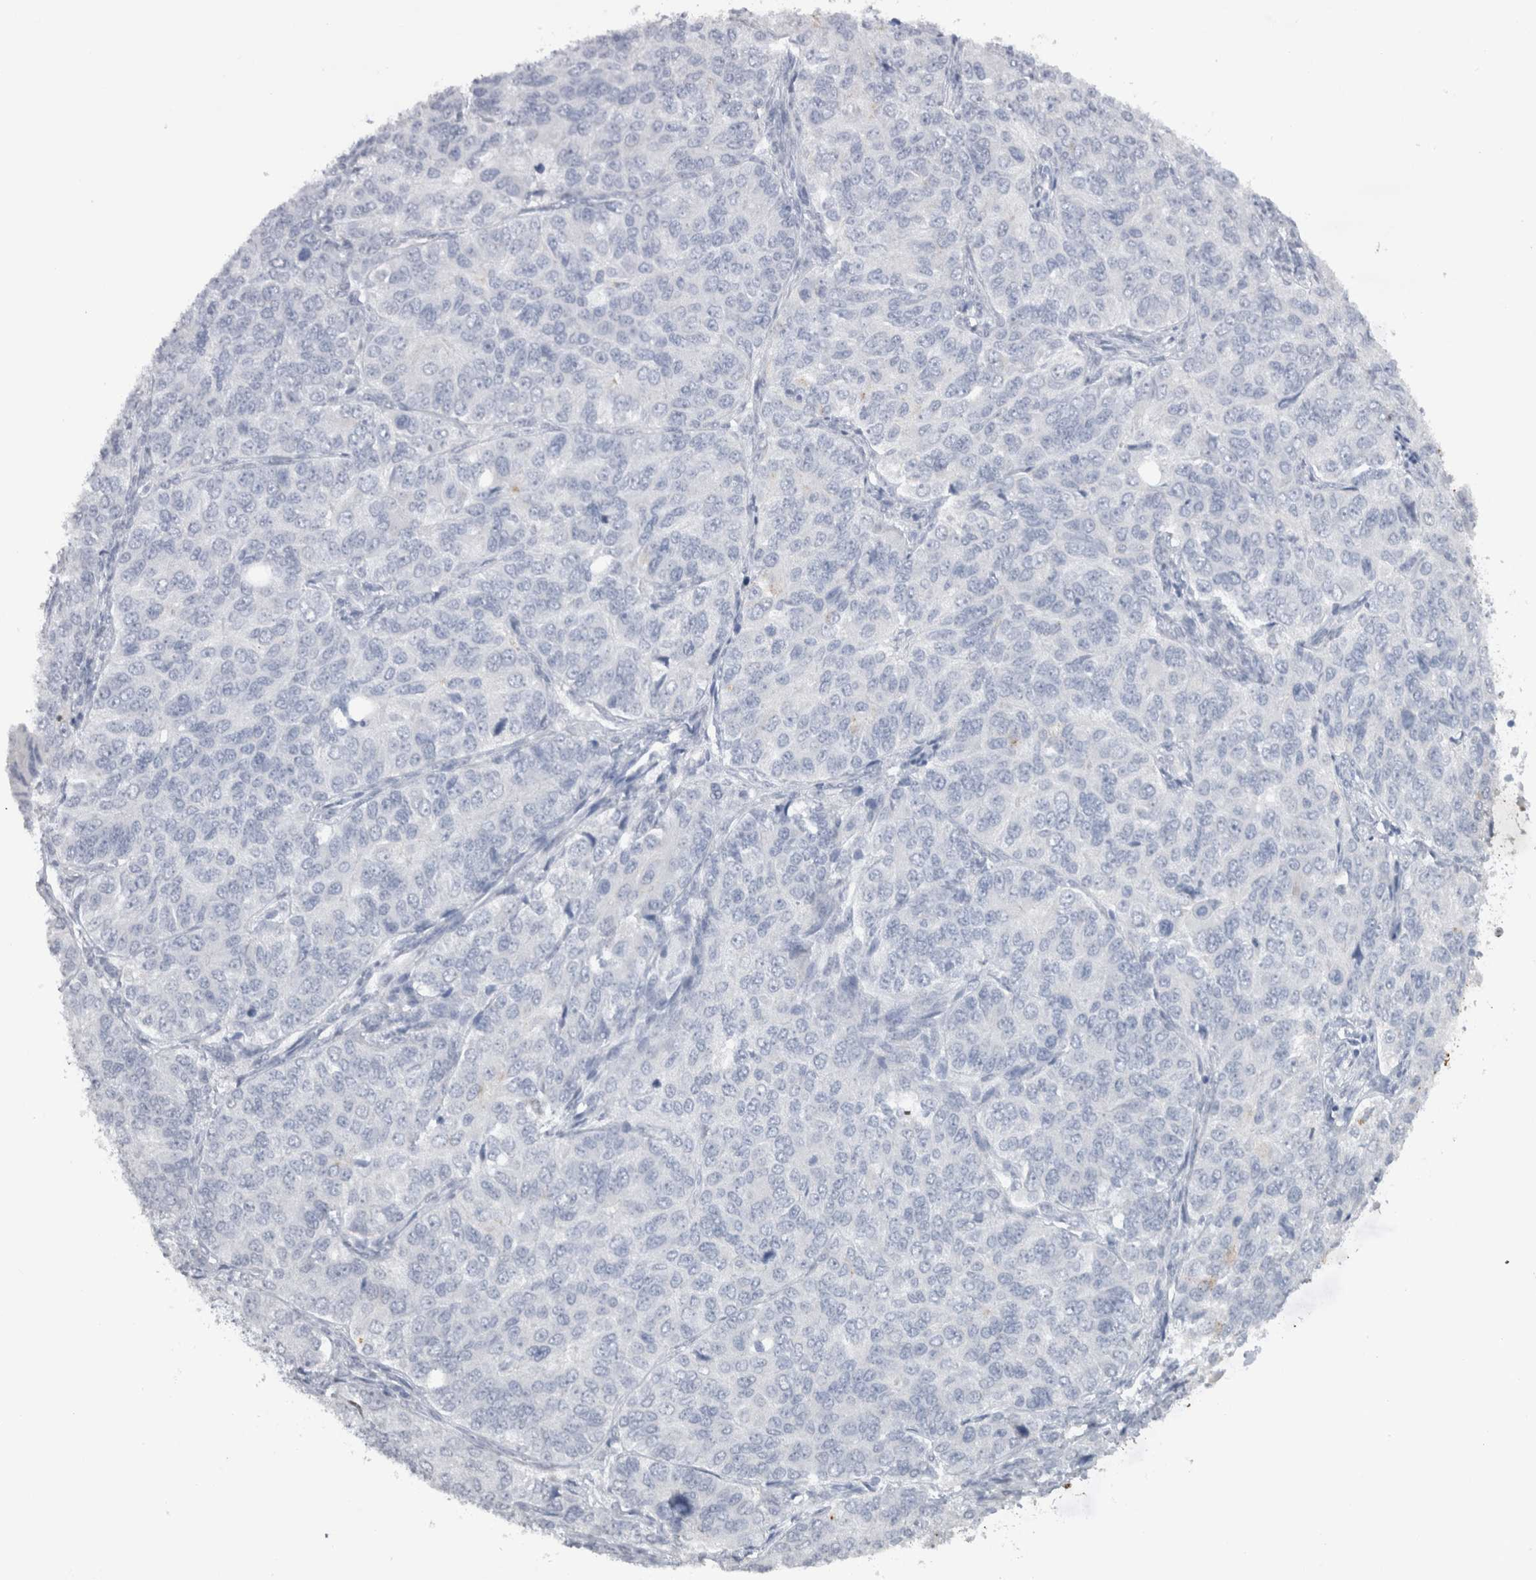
{"staining": {"intensity": "negative", "quantity": "none", "location": "none"}, "tissue": "ovarian cancer", "cell_type": "Tumor cells", "image_type": "cancer", "snomed": [{"axis": "morphology", "description": "Carcinoma, endometroid"}, {"axis": "topography", "description": "Ovary"}], "caption": "The immunohistochemistry (IHC) micrograph has no significant staining in tumor cells of ovarian cancer tissue.", "gene": "CDH17", "patient": {"sex": "female", "age": 51}}